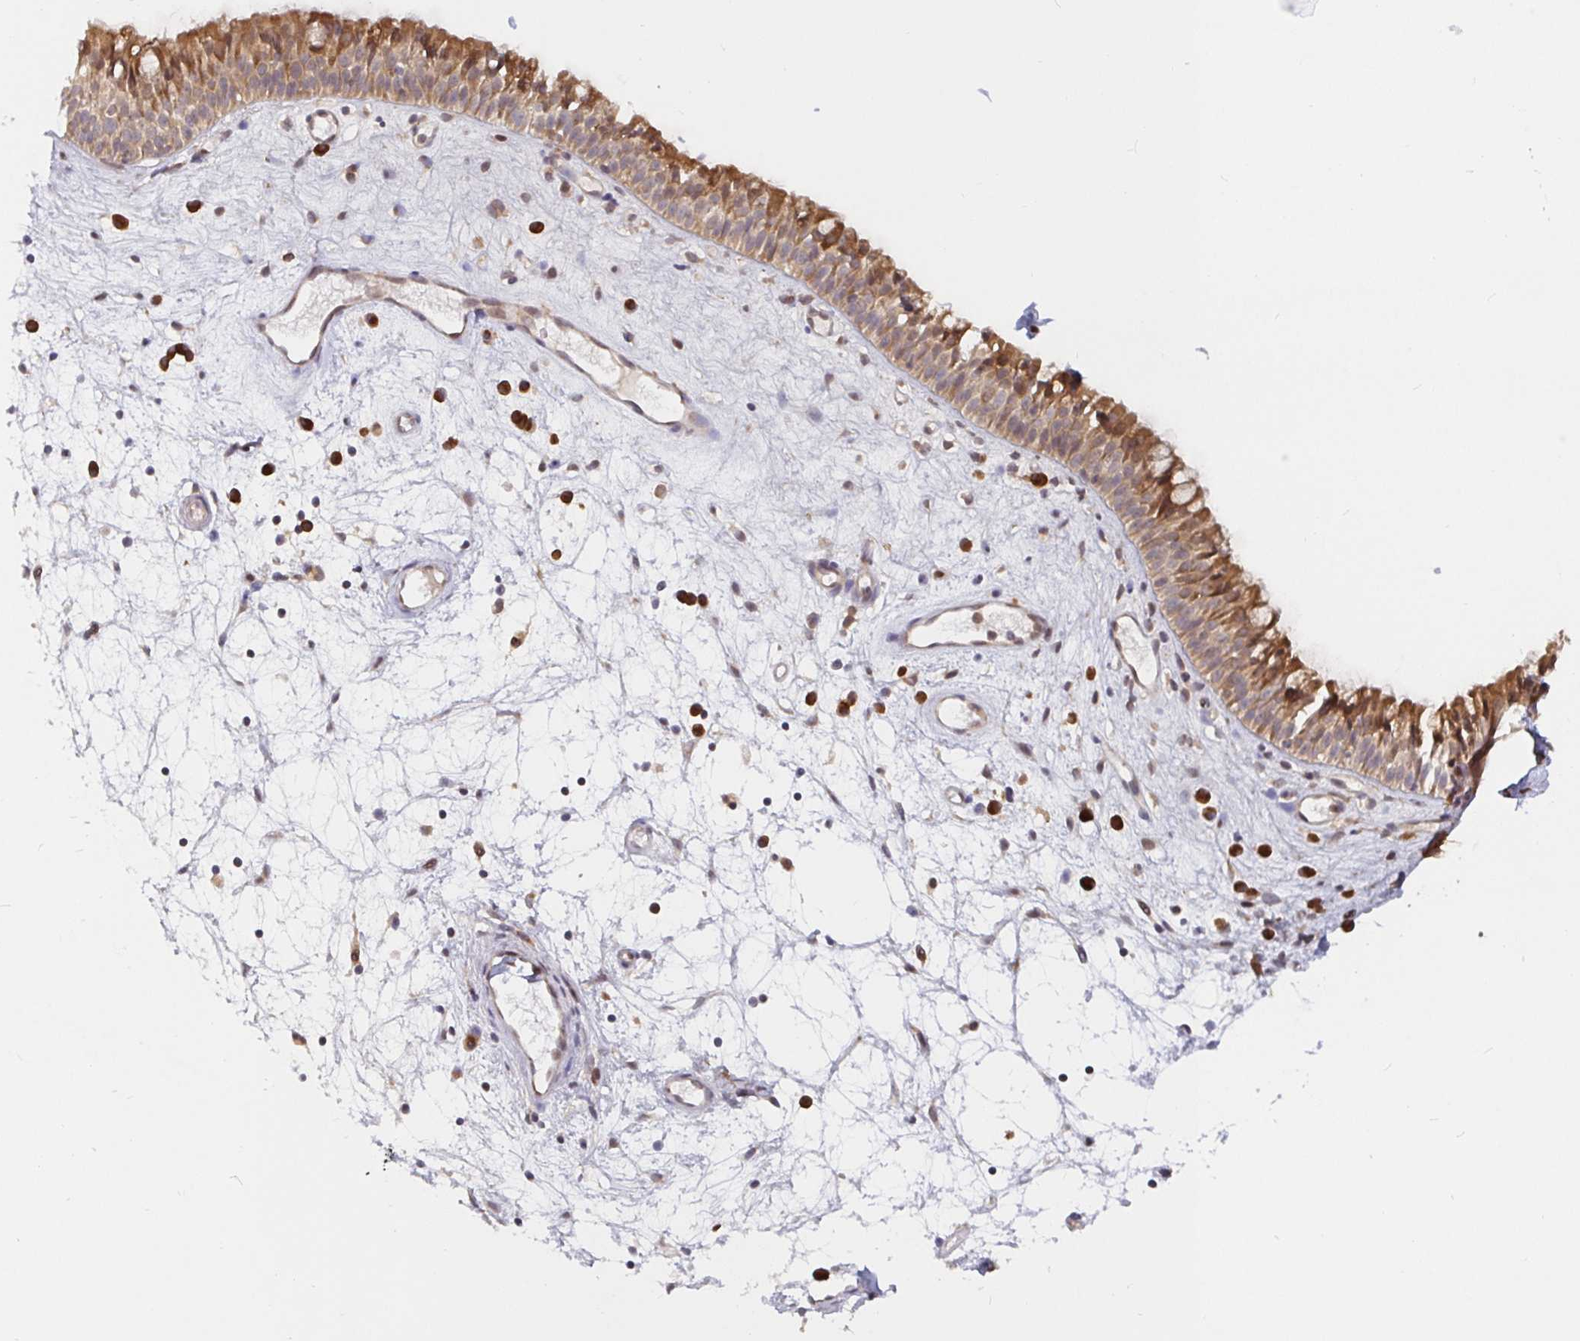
{"staining": {"intensity": "strong", "quantity": "25%-75%", "location": "cytoplasmic/membranous"}, "tissue": "nasopharynx", "cell_type": "Respiratory epithelial cells", "image_type": "normal", "snomed": [{"axis": "morphology", "description": "Normal tissue, NOS"}, {"axis": "topography", "description": "Nasopharynx"}], "caption": "Protein expression analysis of benign nasopharynx displays strong cytoplasmic/membranous positivity in approximately 25%-75% of respiratory epithelial cells.", "gene": "ALG1L2", "patient": {"sex": "male", "age": 69}}